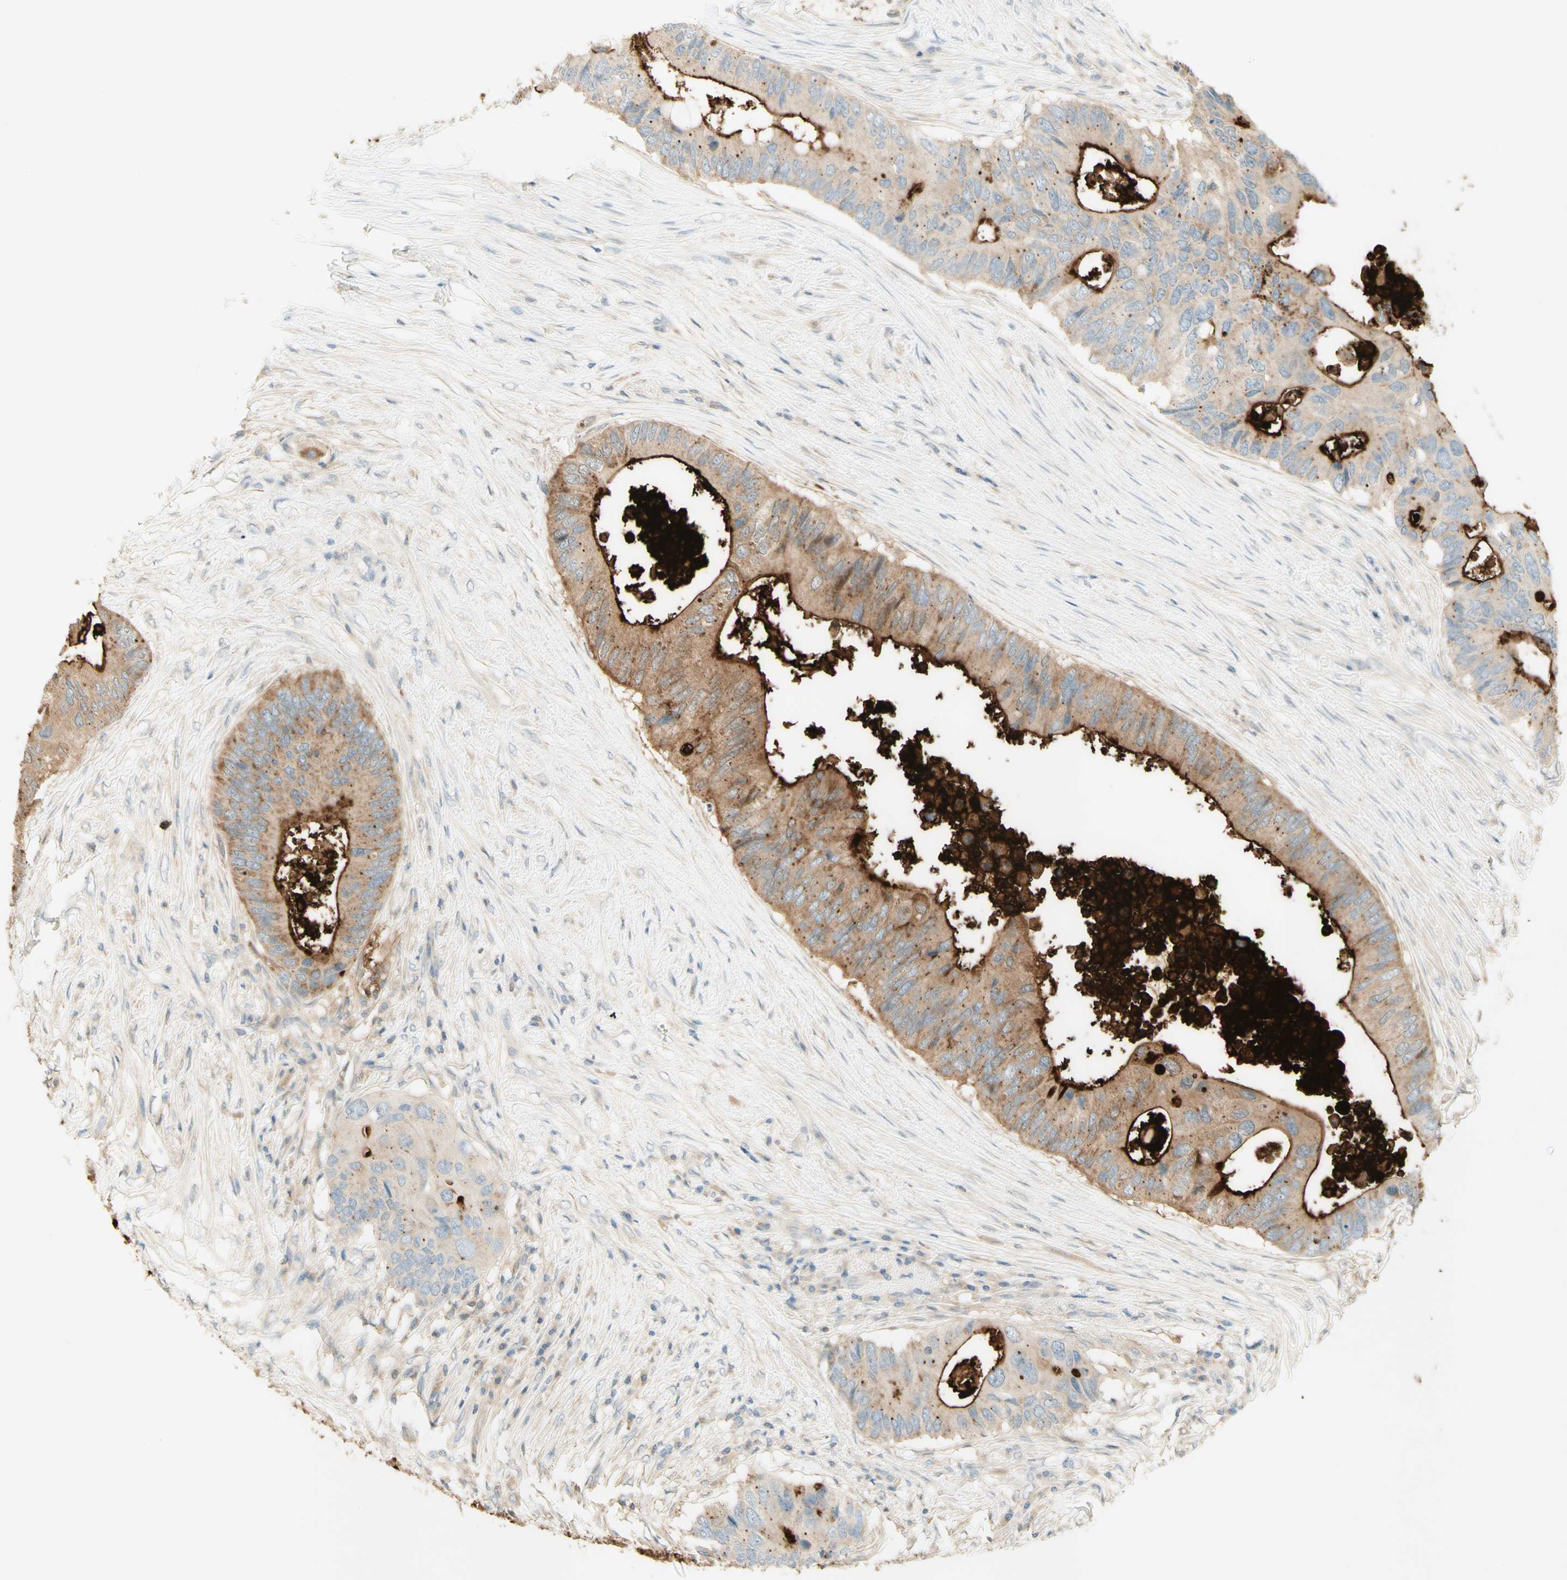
{"staining": {"intensity": "strong", "quantity": "25%-75%", "location": "cytoplasmic/membranous"}, "tissue": "colorectal cancer", "cell_type": "Tumor cells", "image_type": "cancer", "snomed": [{"axis": "morphology", "description": "Adenocarcinoma, NOS"}, {"axis": "topography", "description": "Colon"}], "caption": "Immunohistochemical staining of colorectal adenocarcinoma displays strong cytoplasmic/membranous protein expression in about 25%-75% of tumor cells. The protein is shown in brown color, while the nuclei are stained blue.", "gene": "PROM1", "patient": {"sex": "male", "age": 71}}